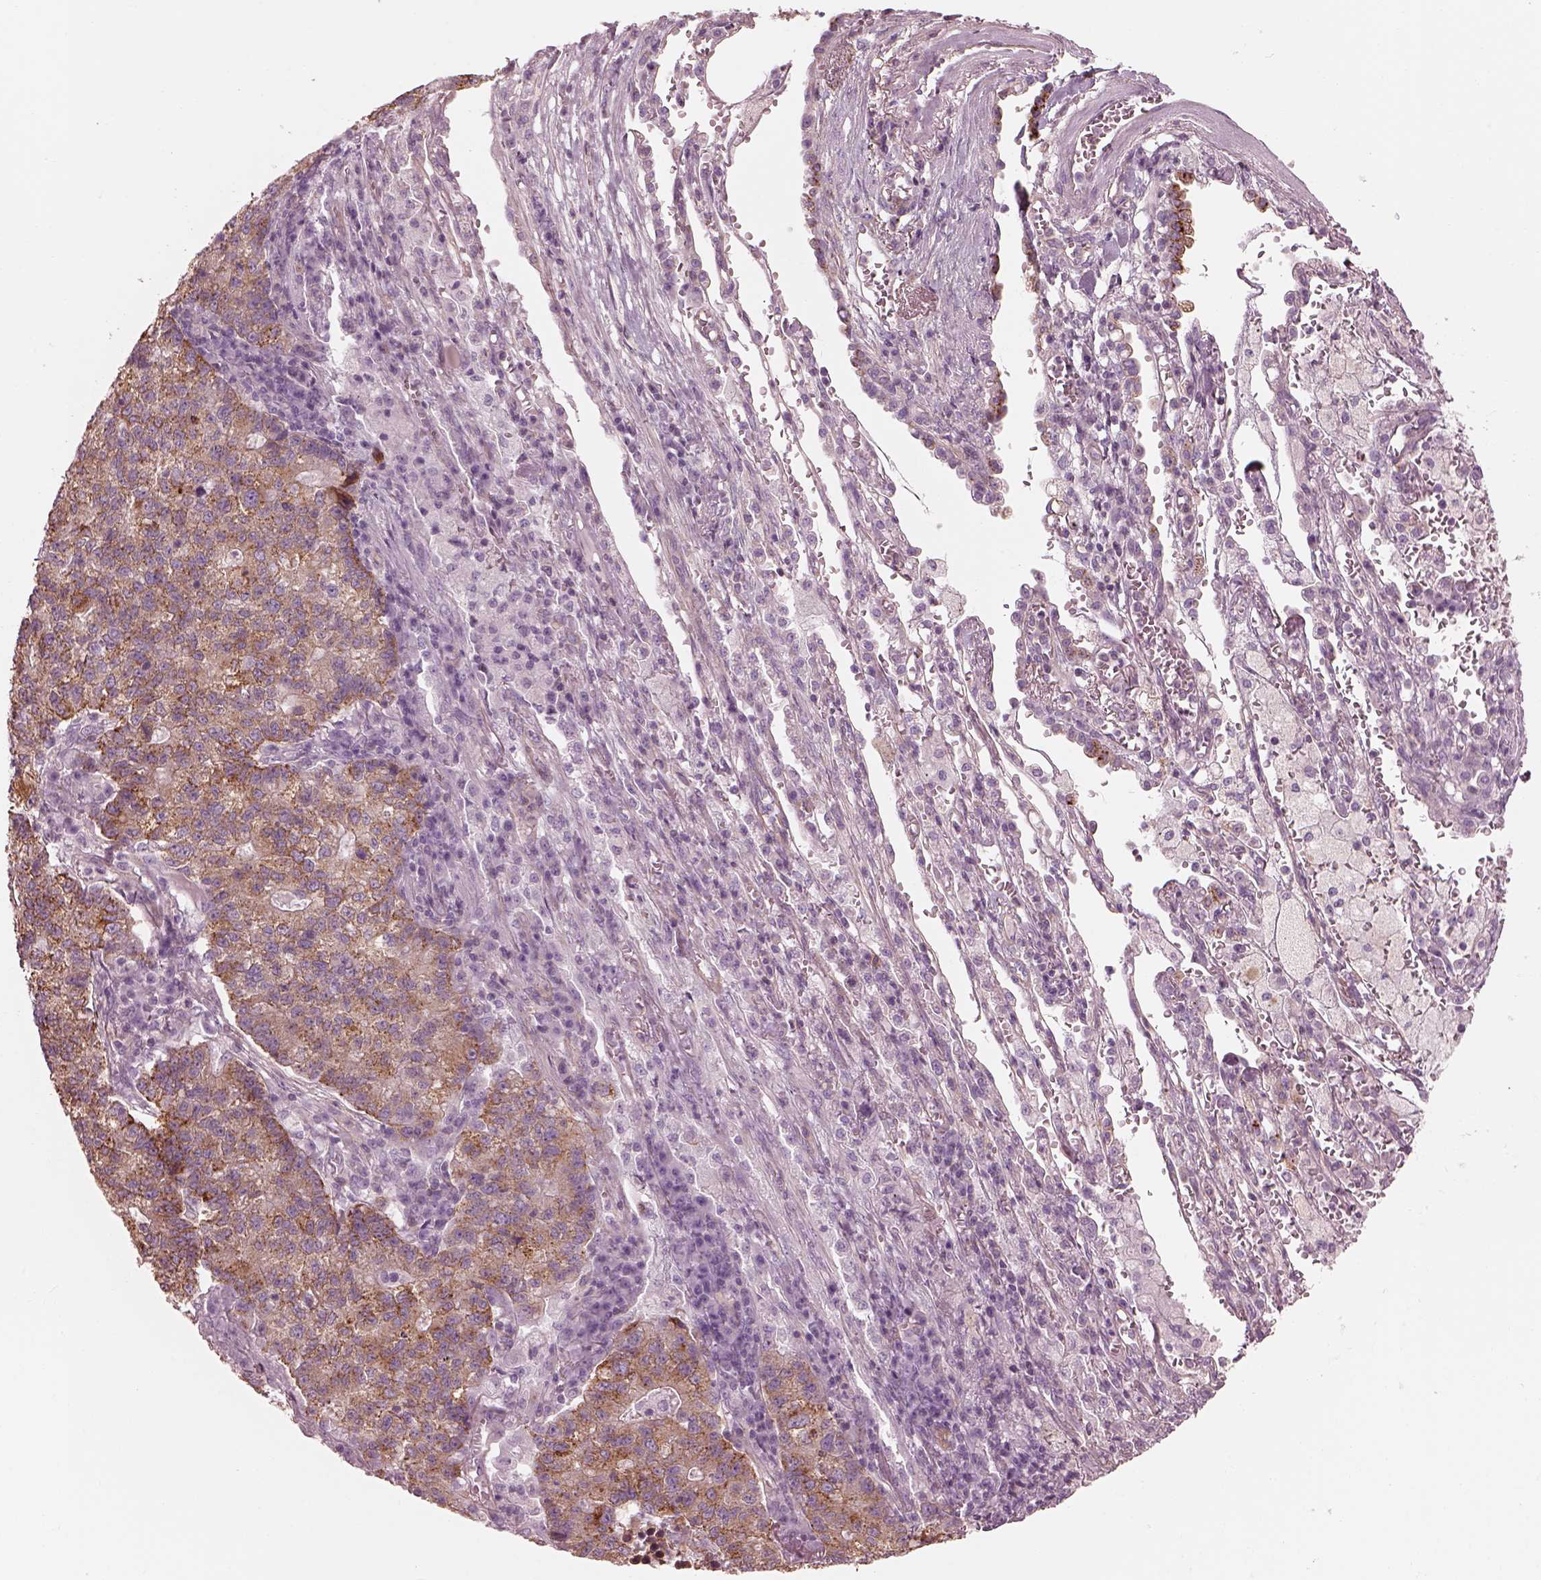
{"staining": {"intensity": "moderate", "quantity": "25%-75%", "location": "cytoplasmic/membranous"}, "tissue": "lung cancer", "cell_type": "Tumor cells", "image_type": "cancer", "snomed": [{"axis": "morphology", "description": "Adenocarcinoma, NOS"}, {"axis": "topography", "description": "Lung"}], "caption": "Lung cancer (adenocarcinoma) stained with immunohistochemistry (IHC) displays moderate cytoplasmic/membranous expression in approximately 25%-75% of tumor cells. (DAB (3,3'-diaminobenzidine) = brown stain, brightfield microscopy at high magnification).", "gene": "ELAPOR1", "patient": {"sex": "male", "age": 57}}